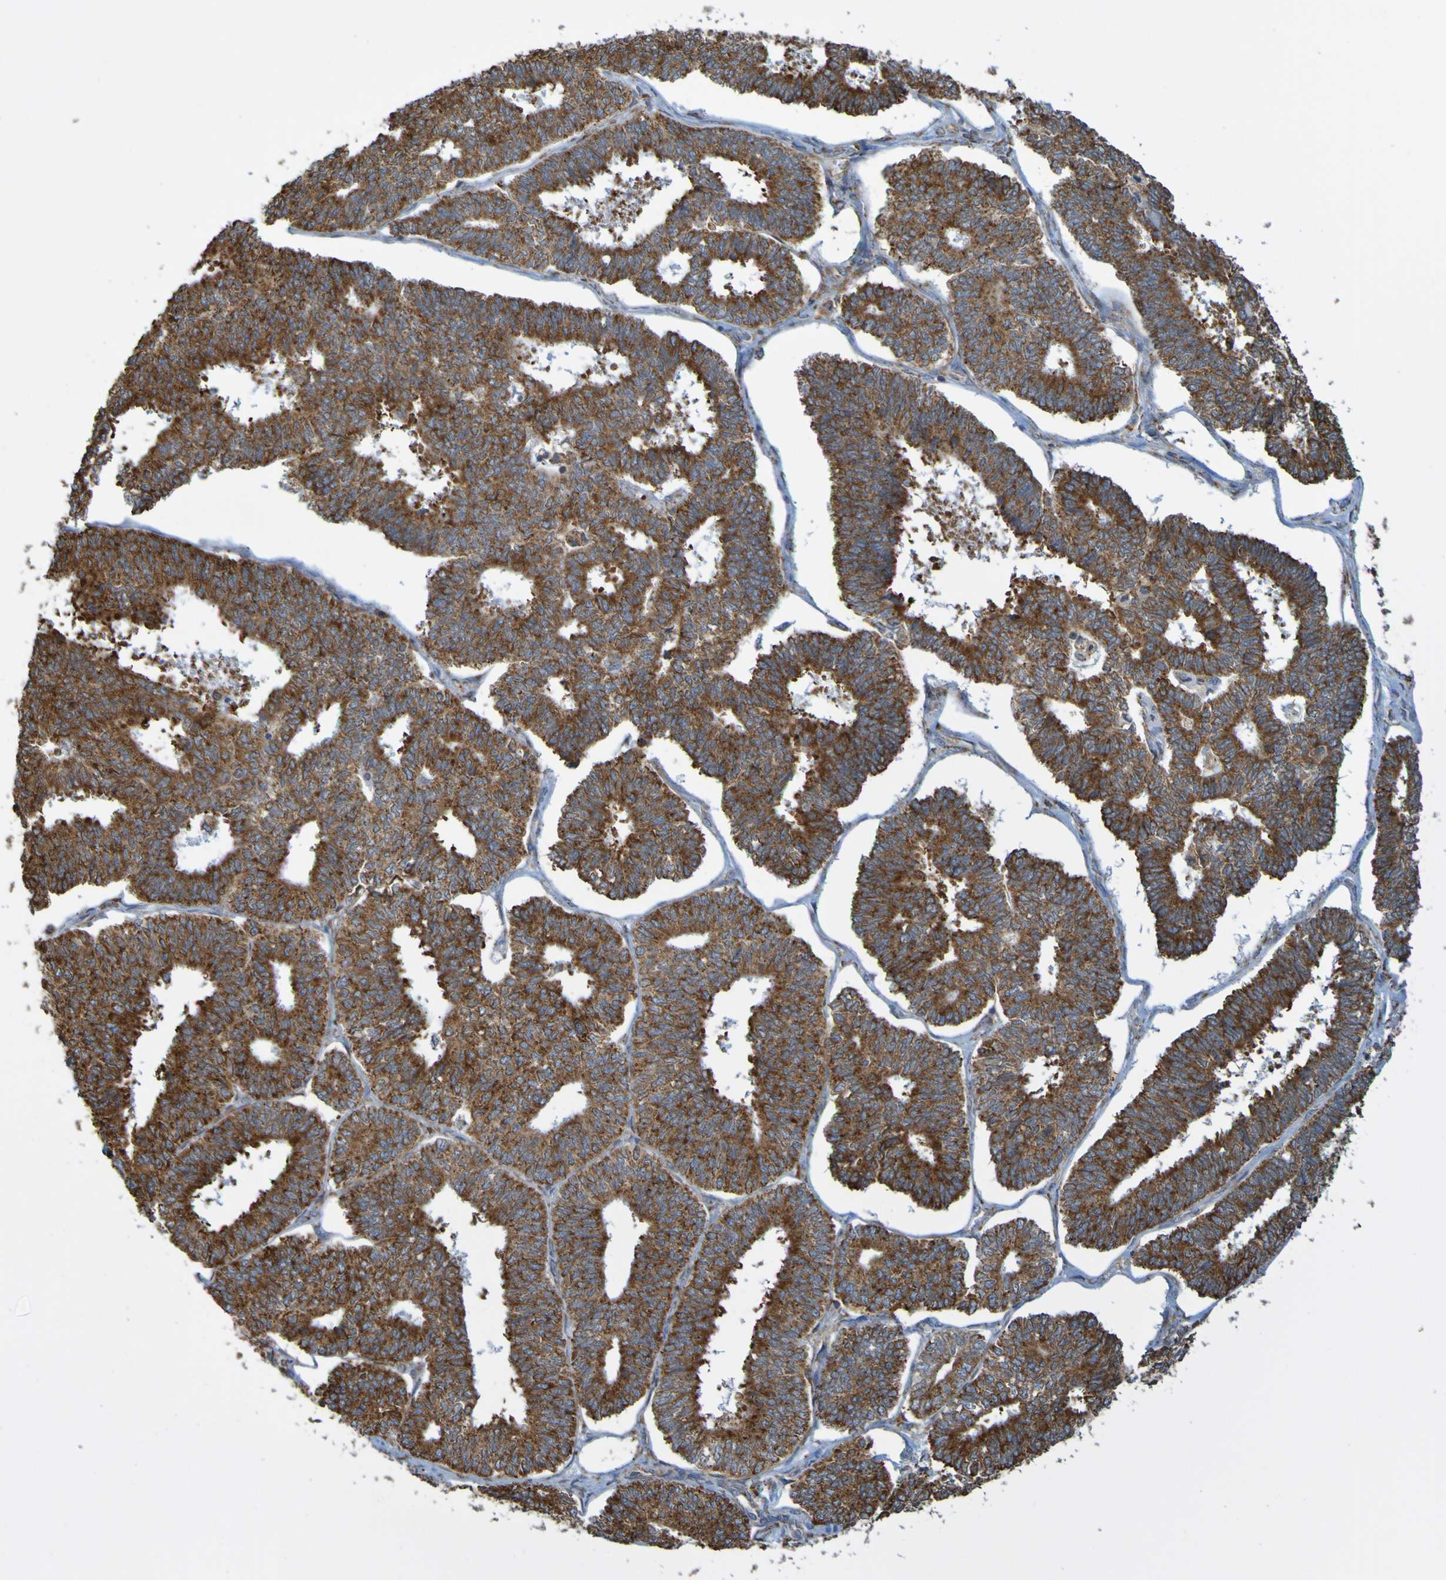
{"staining": {"intensity": "strong", "quantity": ">75%", "location": "cytoplasmic/membranous"}, "tissue": "endometrial cancer", "cell_type": "Tumor cells", "image_type": "cancer", "snomed": [{"axis": "morphology", "description": "Adenocarcinoma, NOS"}, {"axis": "topography", "description": "Endometrium"}], "caption": "Immunohistochemical staining of human endometrial cancer (adenocarcinoma) displays high levels of strong cytoplasmic/membranous expression in about >75% of tumor cells.", "gene": "PDIA3", "patient": {"sex": "female", "age": 70}}